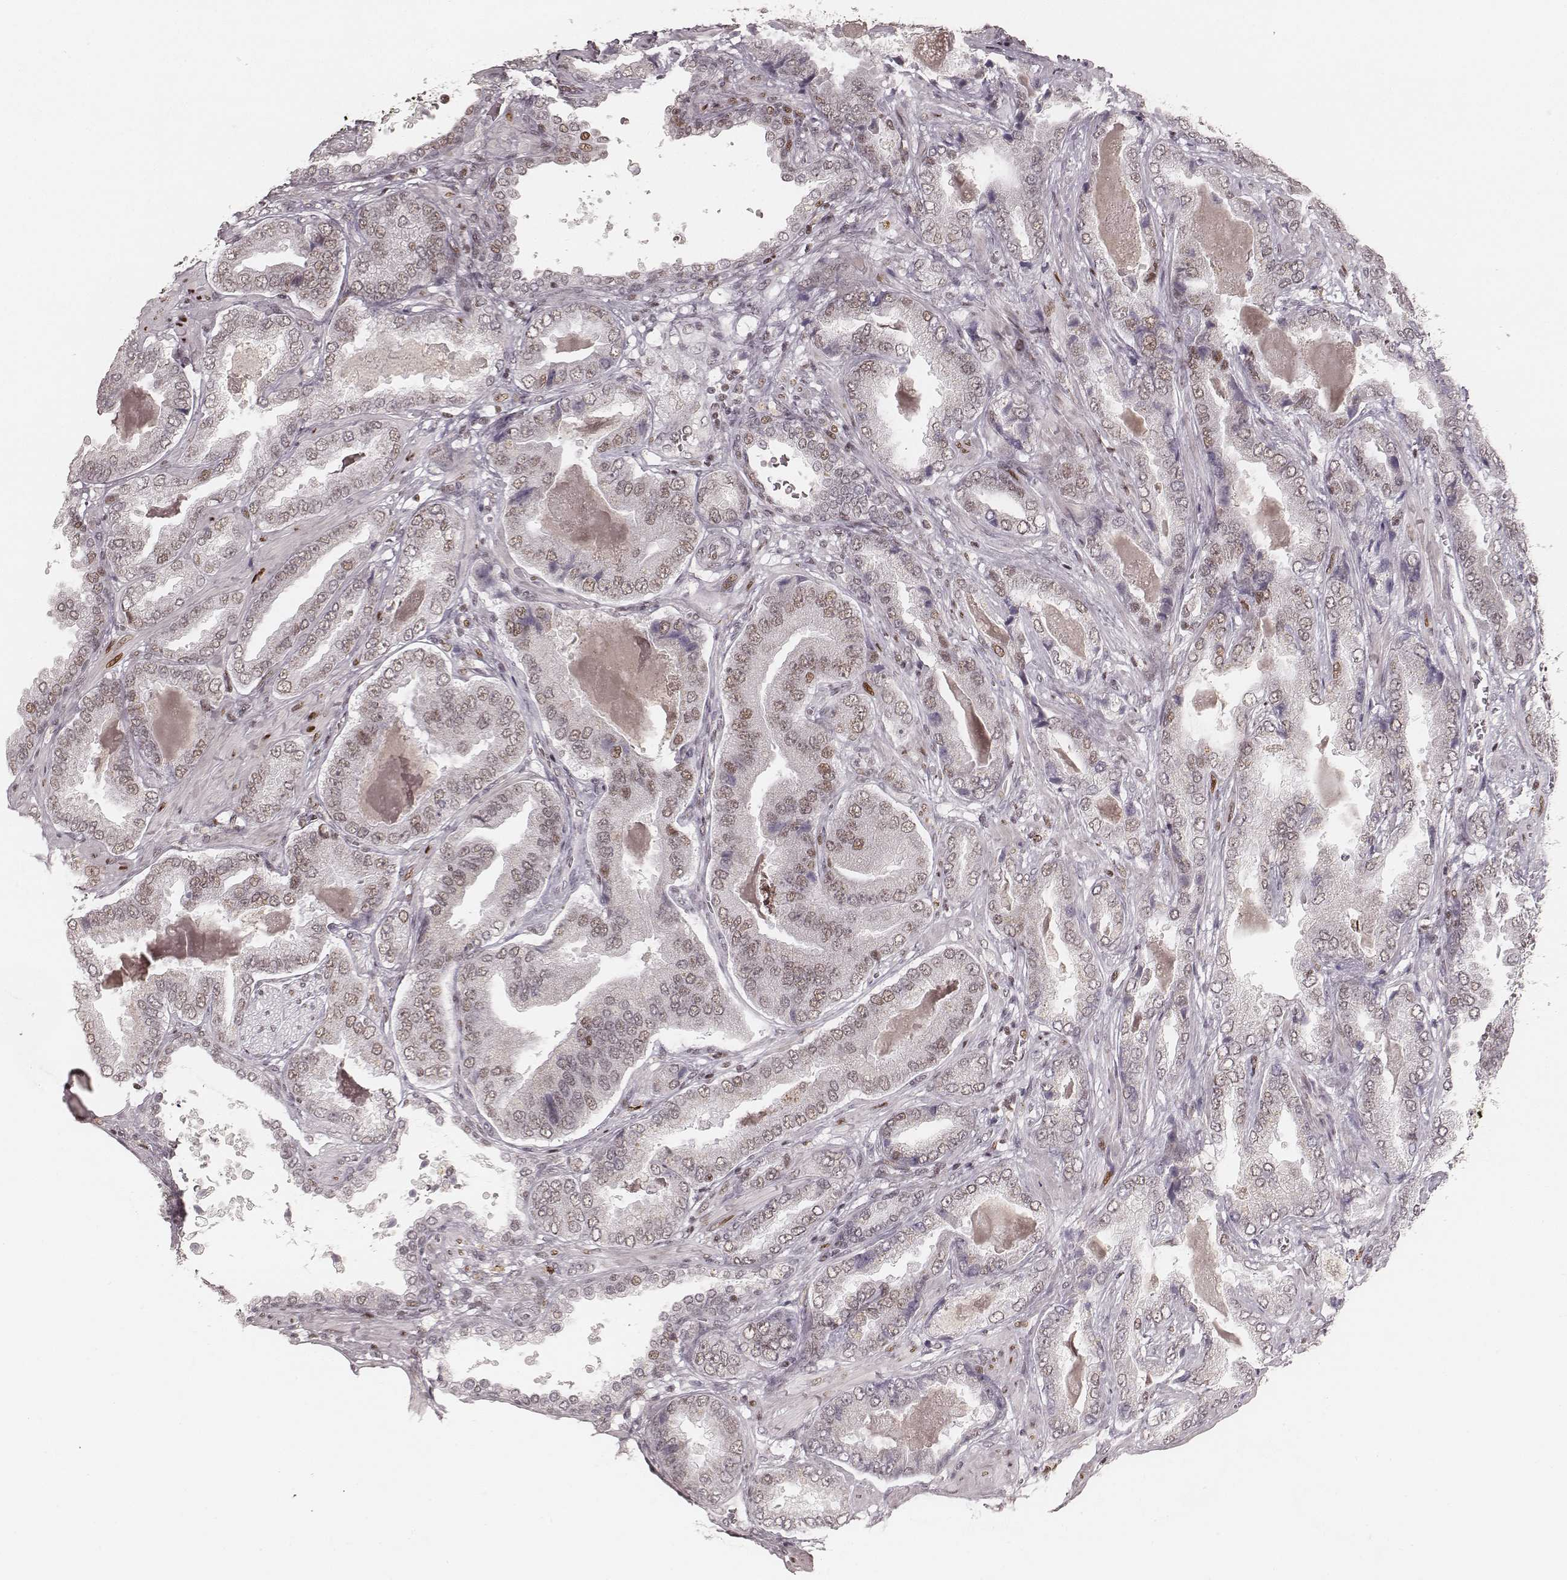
{"staining": {"intensity": "weak", "quantity": ">75%", "location": "nuclear"}, "tissue": "prostate cancer", "cell_type": "Tumor cells", "image_type": "cancer", "snomed": [{"axis": "morphology", "description": "Adenocarcinoma, NOS"}, {"axis": "topography", "description": "Prostate"}], "caption": "A micrograph of adenocarcinoma (prostate) stained for a protein shows weak nuclear brown staining in tumor cells. The staining is performed using DAB (3,3'-diaminobenzidine) brown chromogen to label protein expression. The nuclei are counter-stained blue using hematoxylin.", "gene": "HNRNPC", "patient": {"sex": "male", "age": 64}}